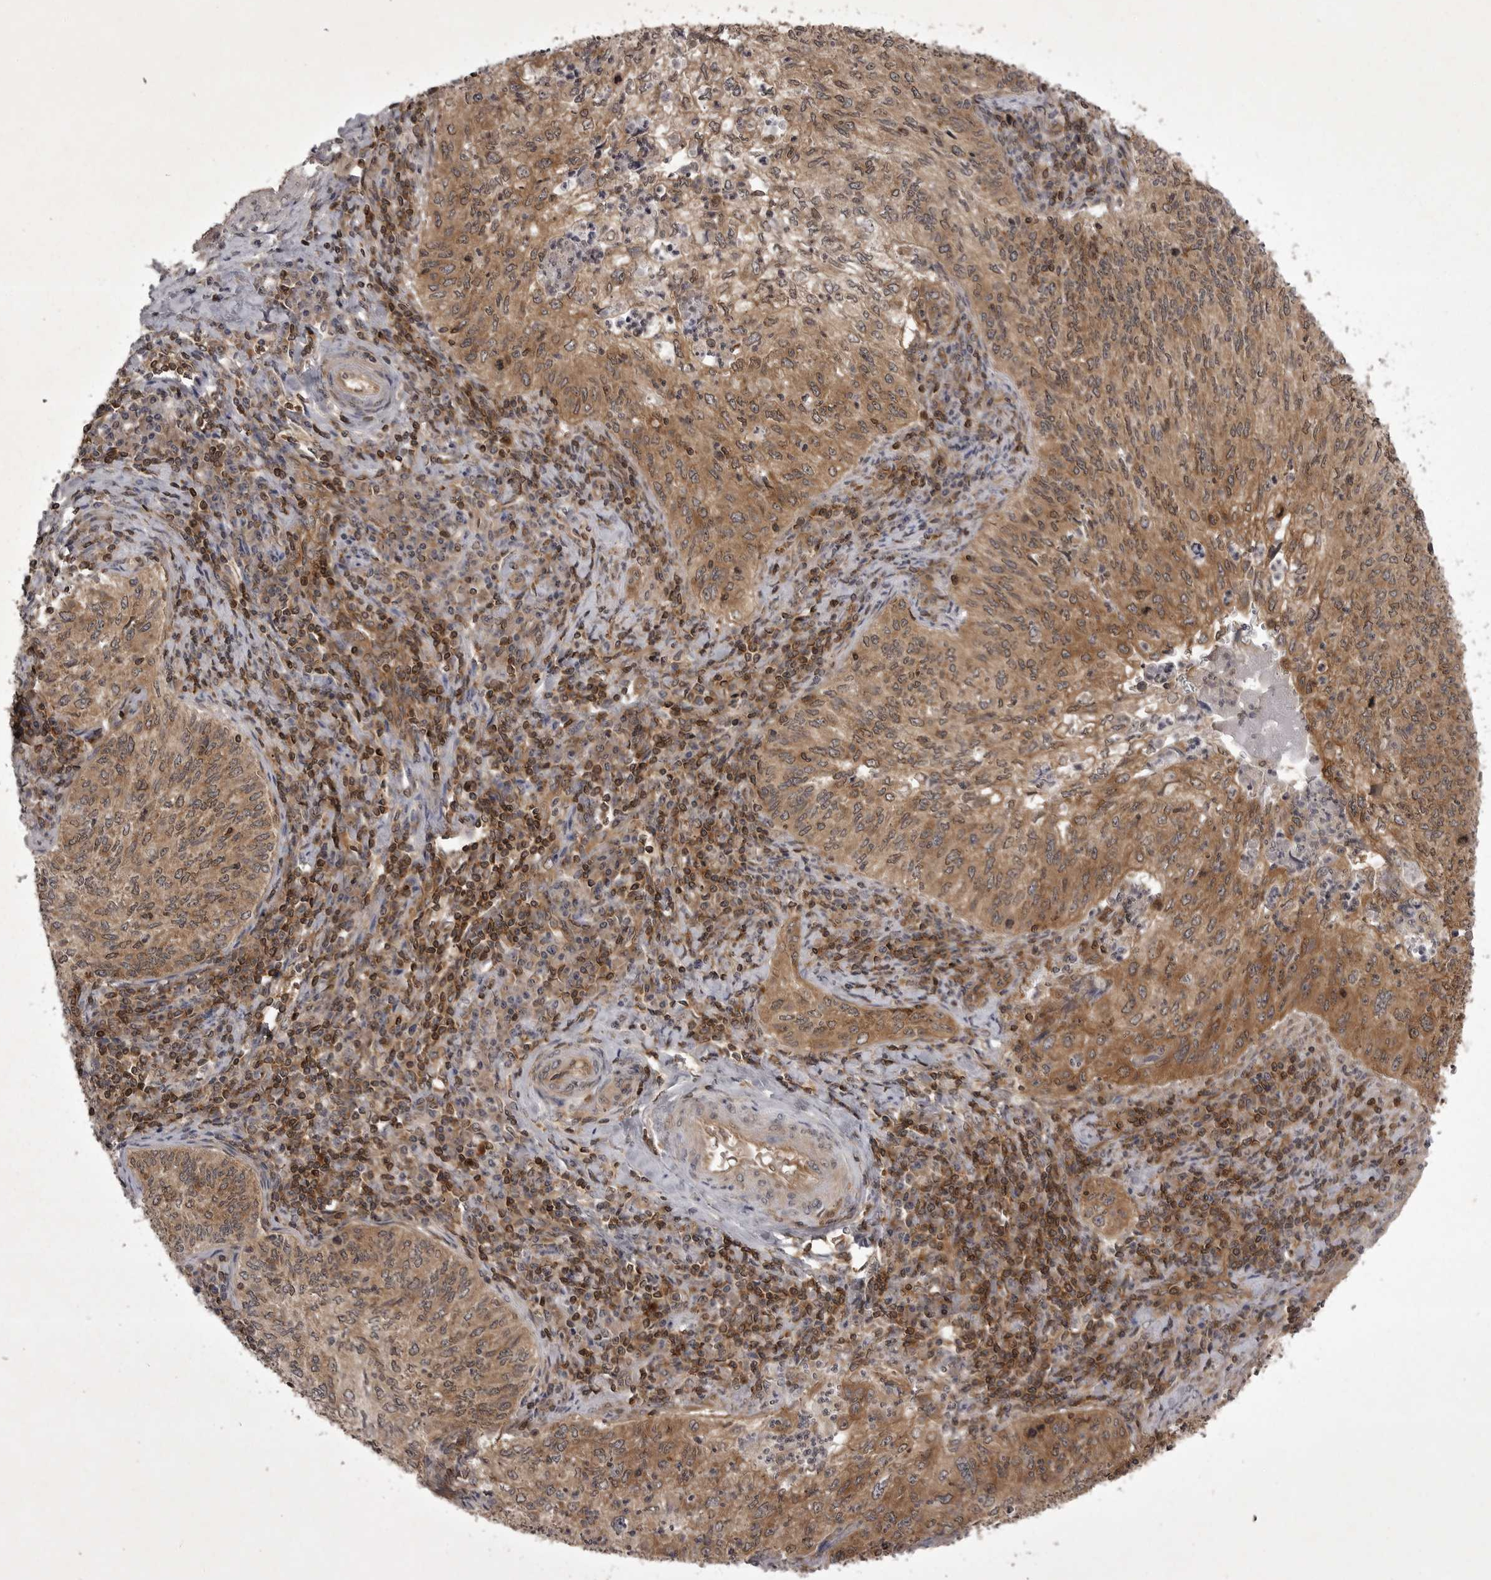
{"staining": {"intensity": "moderate", "quantity": ">75%", "location": "cytoplasmic/membranous"}, "tissue": "cervical cancer", "cell_type": "Tumor cells", "image_type": "cancer", "snomed": [{"axis": "morphology", "description": "Squamous cell carcinoma, NOS"}, {"axis": "topography", "description": "Cervix"}], "caption": "DAB (3,3'-diaminobenzidine) immunohistochemical staining of human squamous cell carcinoma (cervical) reveals moderate cytoplasmic/membranous protein expression in approximately >75% of tumor cells.", "gene": "STK24", "patient": {"sex": "female", "age": 30}}